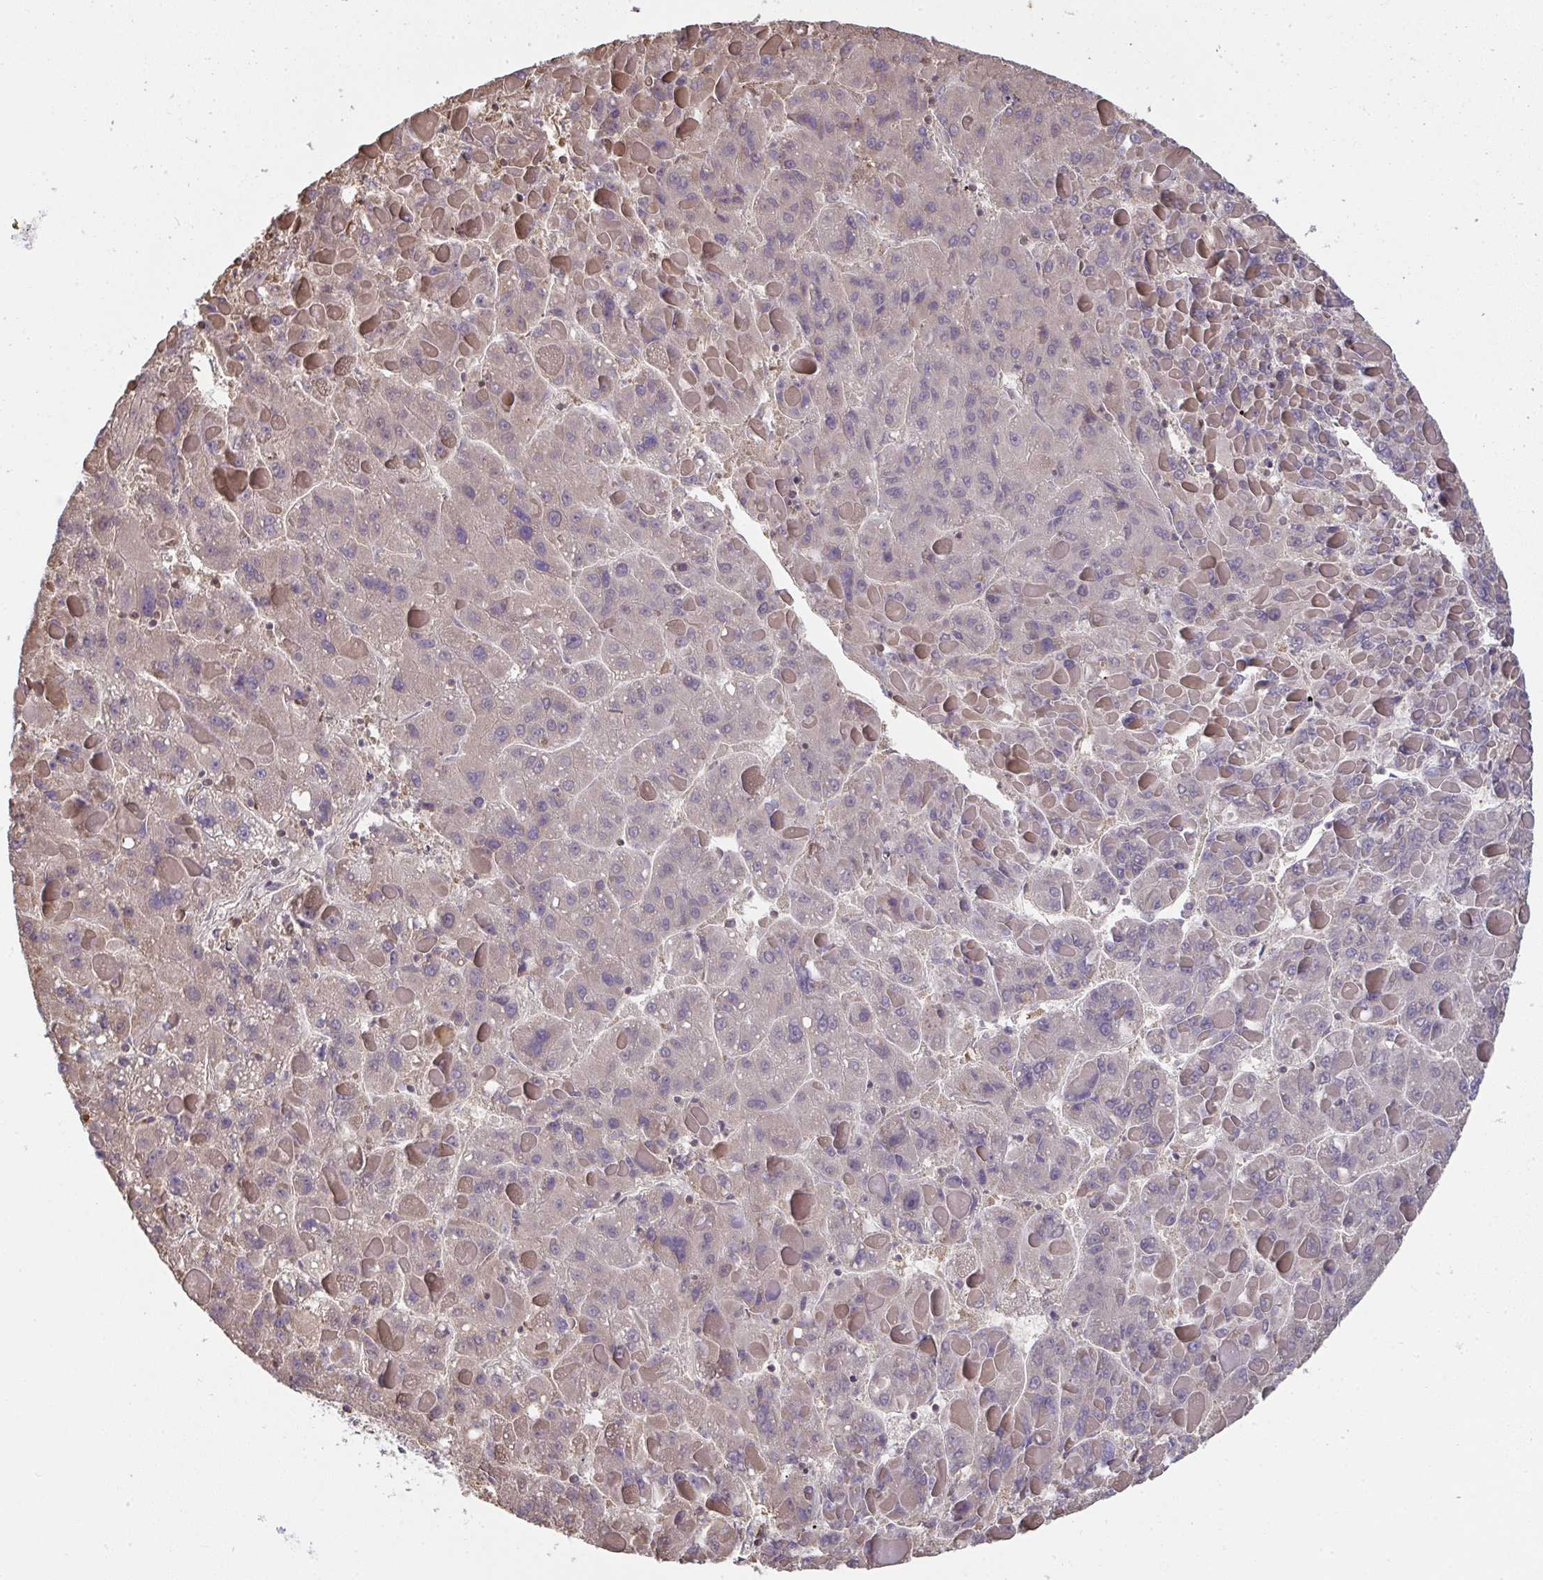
{"staining": {"intensity": "weak", "quantity": "<25%", "location": "cytoplasmic/membranous"}, "tissue": "liver cancer", "cell_type": "Tumor cells", "image_type": "cancer", "snomed": [{"axis": "morphology", "description": "Carcinoma, Hepatocellular, NOS"}, {"axis": "topography", "description": "Liver"}], "caption": "Tumor cells are negative for brown protein staining in liver cancer (hepatocellular carcinoma).", "gene": "SAP30", "patient": {"sex": "female", "age": 82}}